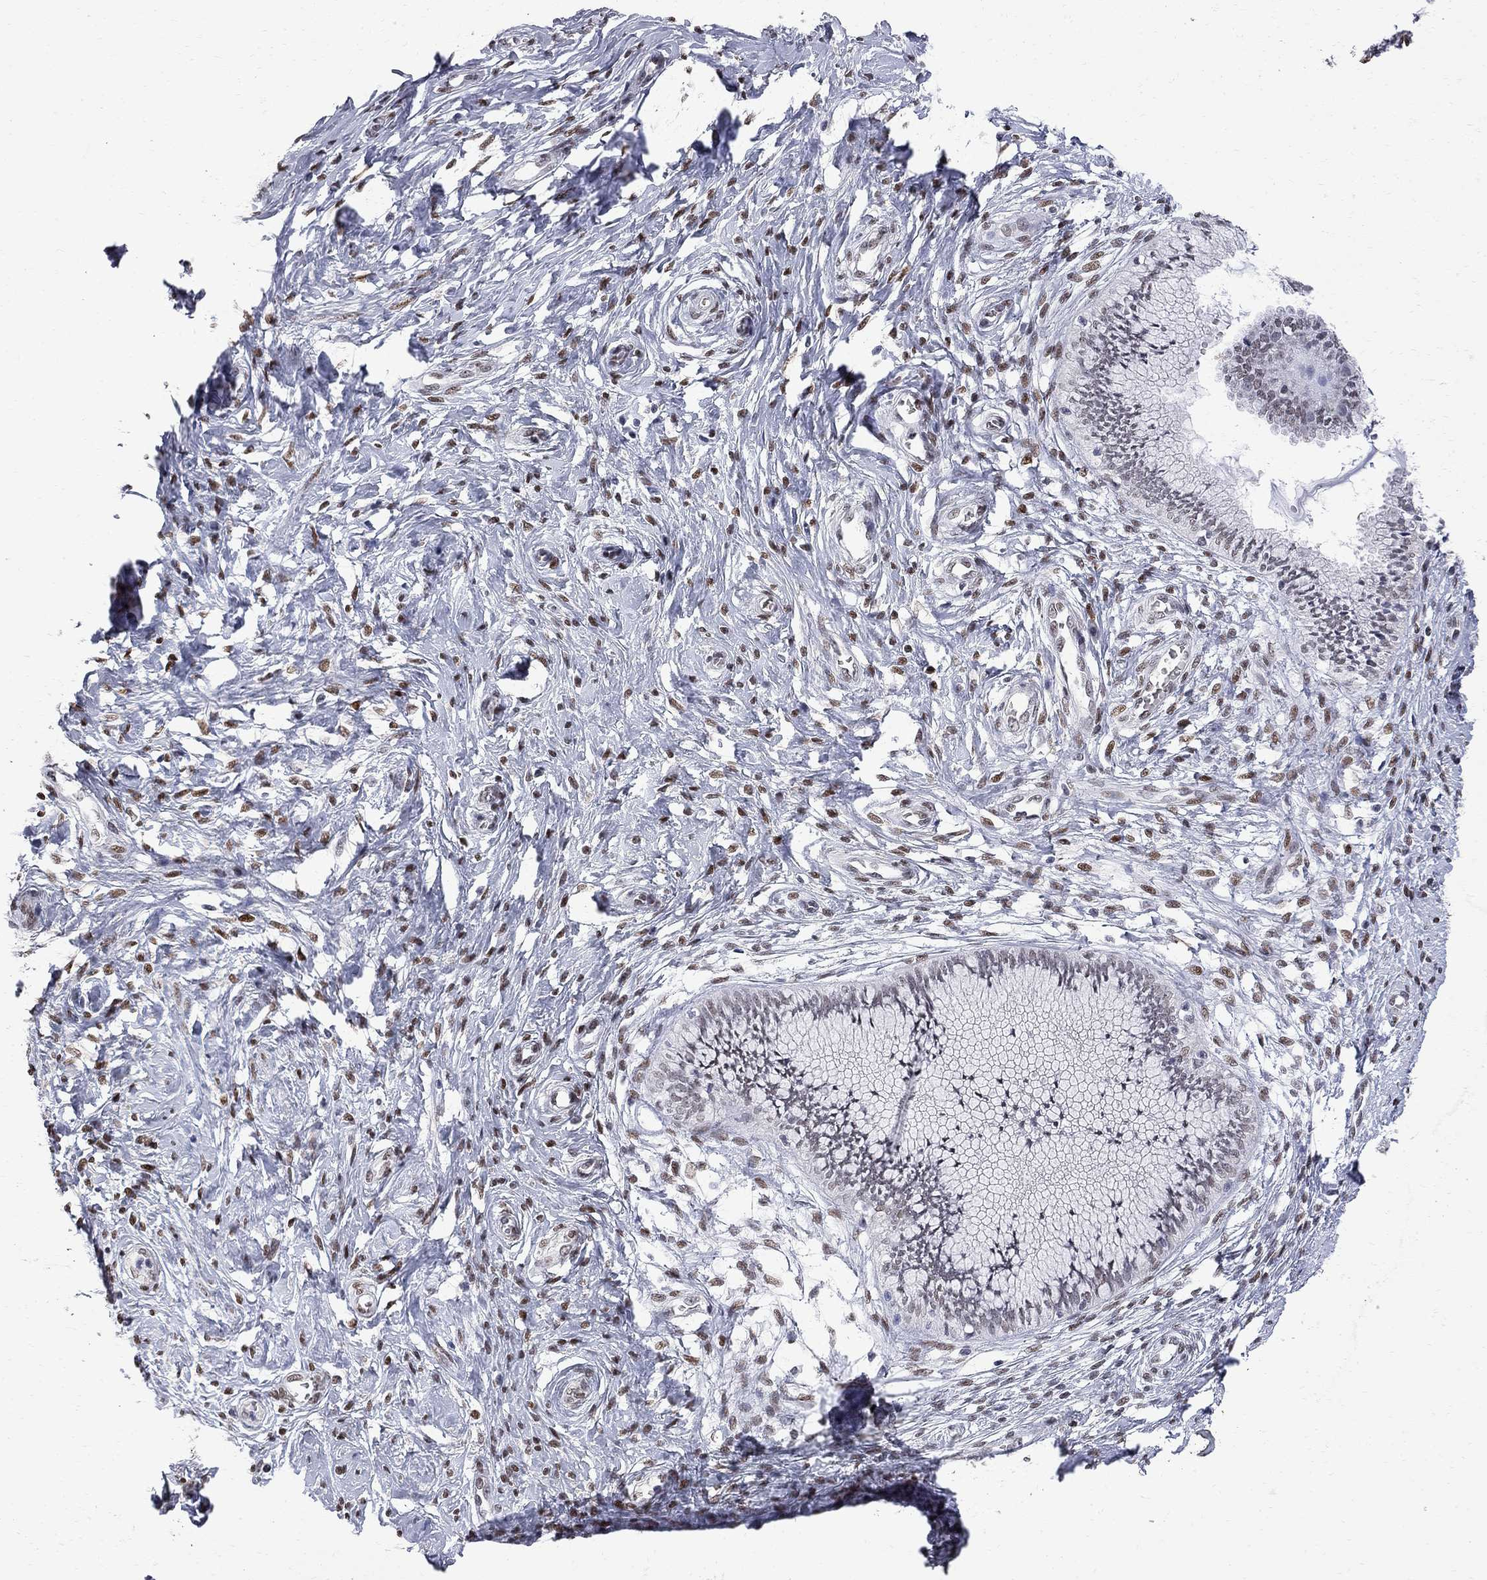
{"staining": {"intensity": "negative", "quantity": "none", "location": "none"}, "tissue": "cervical cancer", "cell_type": "Tumor cells", "image_type": "cancer", "snomed": [{"axis": "morphology", "description": "Normal tissue, NOS"}, {"axis": "morphology", "description": "Squamous cell carcinoma, NOS"}, {"axis": "topography", "description": "Cervix"}], "caption": "Immunohistochemical staining of cervical cancer displays no significant positivity in tumor cells.", "gene": "ZBTB47", "patient": {"sex": "female", "age": 39}}